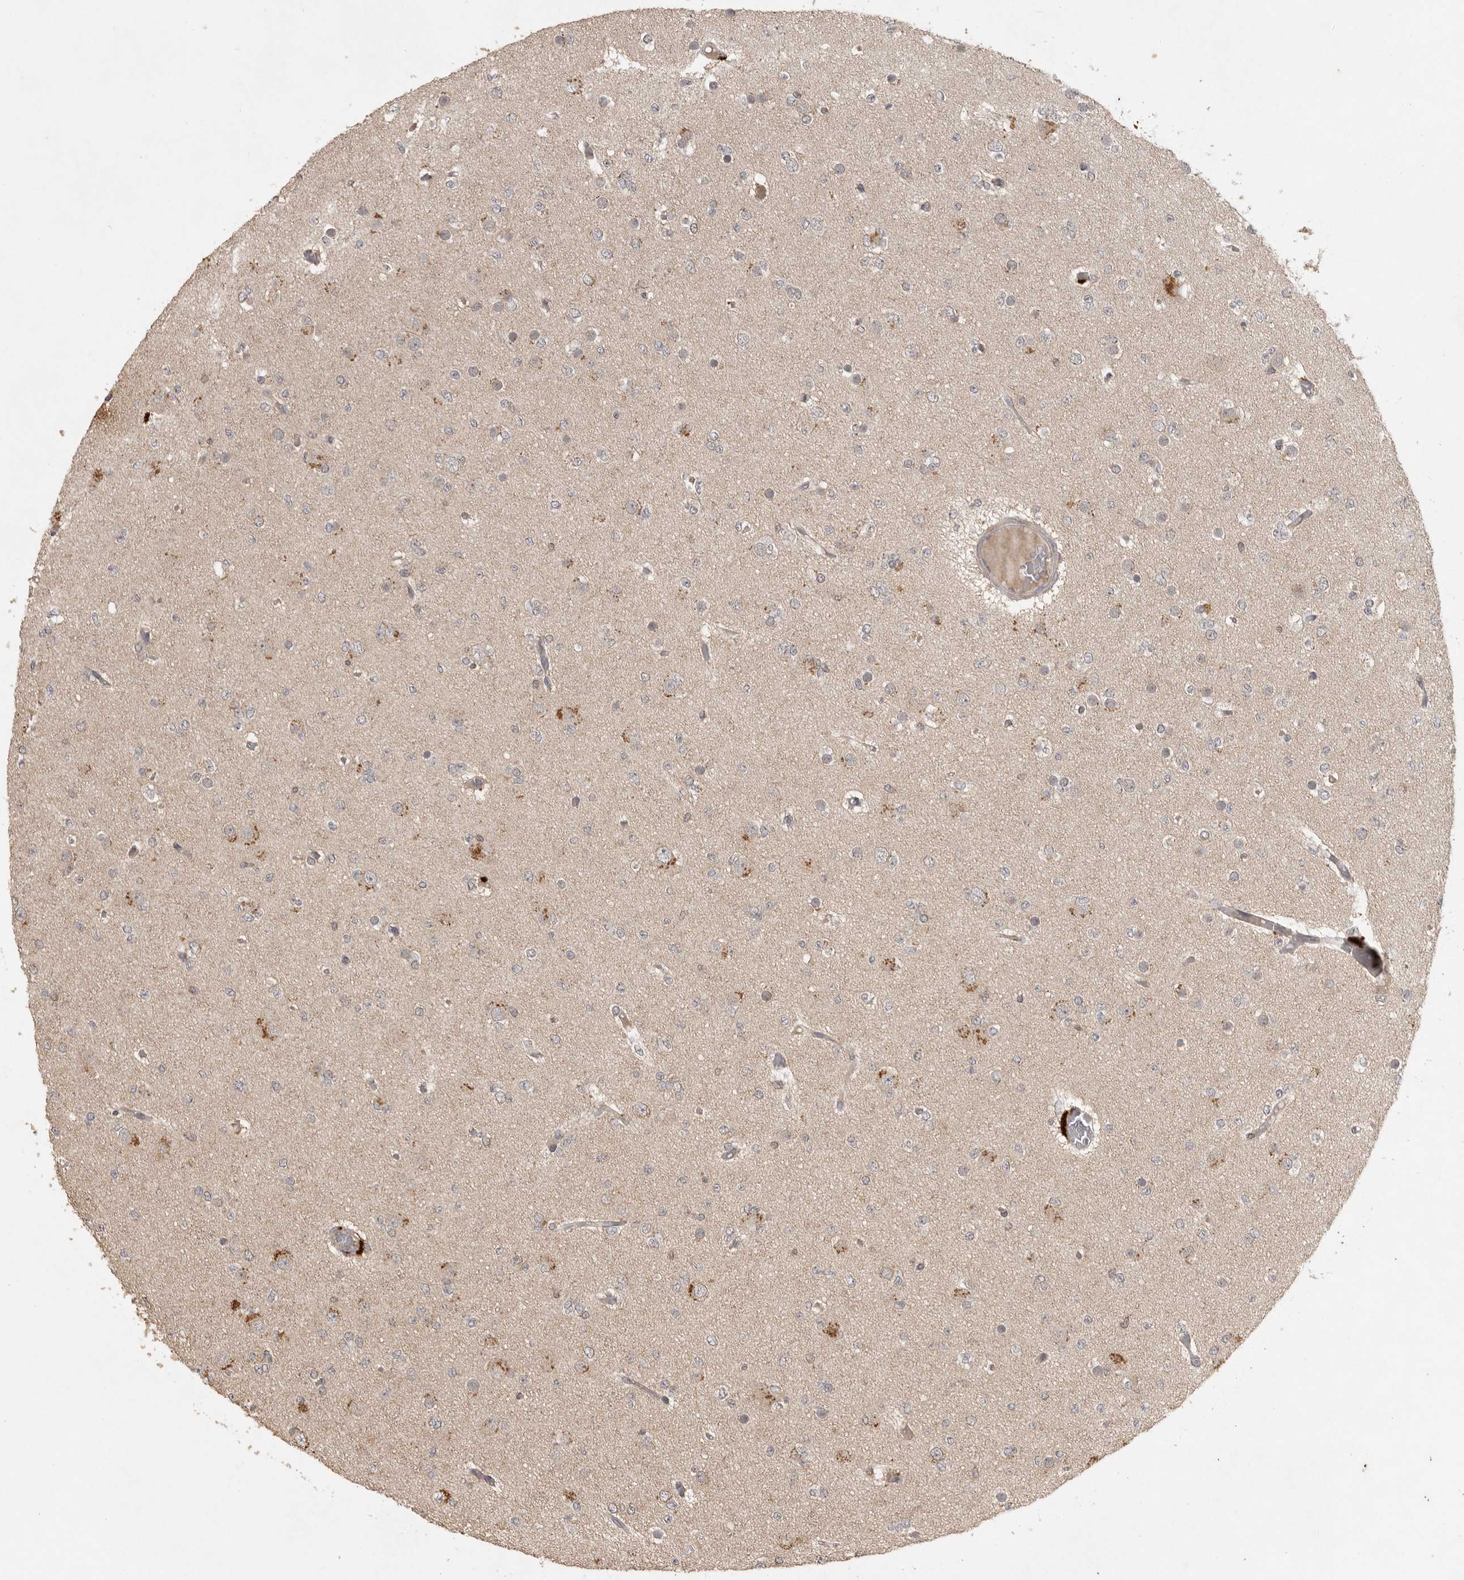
{"staining": {"intensity": "weak", "quantity": "25%-75%", "location": "cytoplasmic/membranous"}, "tissue": "glioma", "cell_type": "Tumor cells", "image_type": "cancer", "snomed": [{"axis": "morphology", "description": "Glioma, malignant, Low grade"}, {"axis": "topography", "description": "Brain"}], "caption": "Human glioma stained for a protein (brown) exhibits weak cytoplasmic/membranous positive positivity in about 25%-75% of tumor cells.", "gene": "ADAMTS4", "patient": {"sex": "female", "age": 22}}